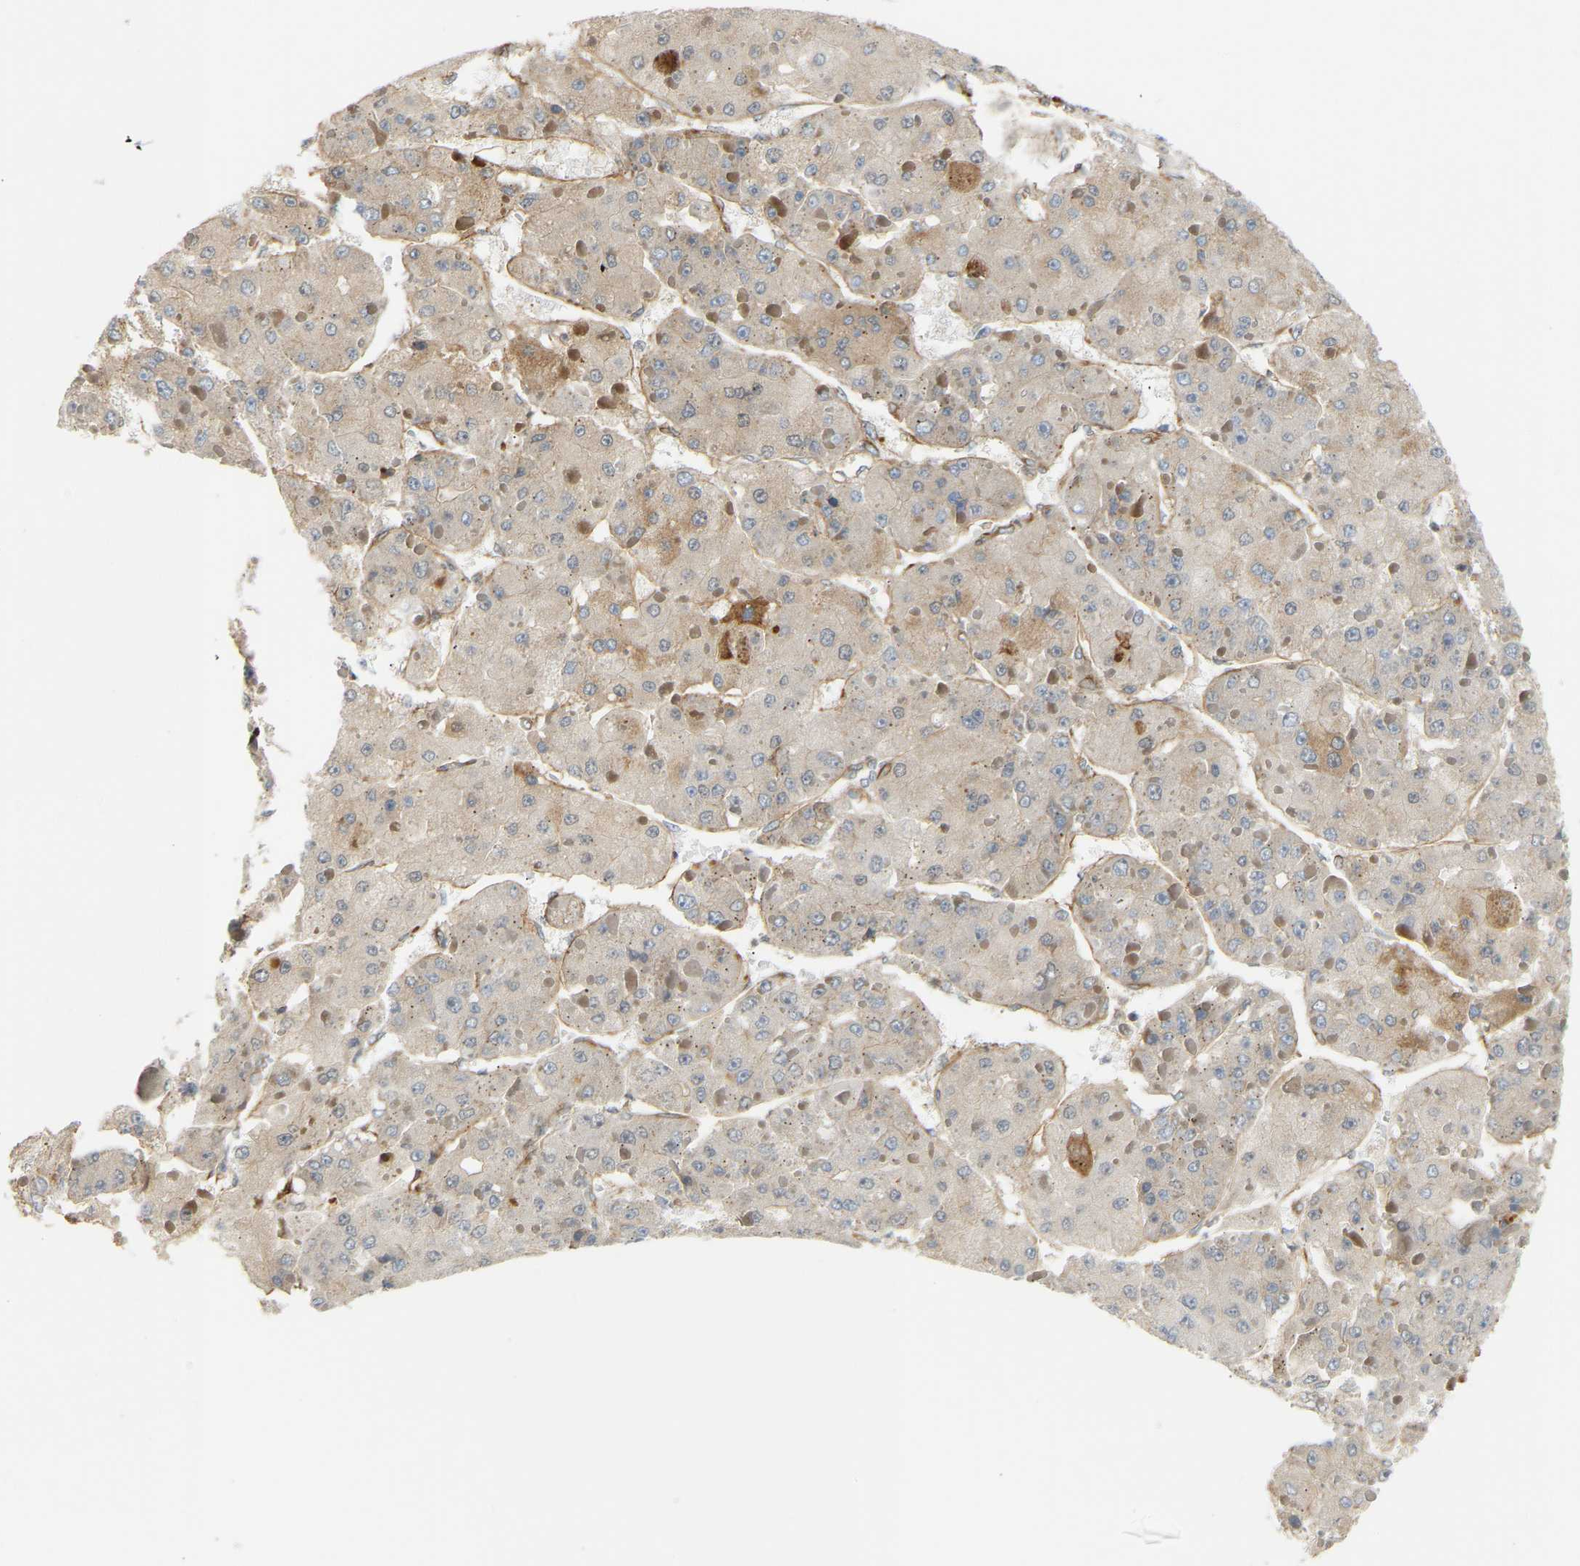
{"staining": {"intensity": "weak", "quantity": "<25%", "location": "cytoplasmic/membranous"}, "tissue": "liver cancer", "cell_type": "Tumor cells", "image_type": "cancer", "snomed": [{"axis": "morphology", "description": "Carcinoma, Hepatocellular, NOS"}, {"axis": "topography", "description": "Liver"}], "caption": "Tumor cells are negative for brown protein staining in hepatocellular carcinoma (liver).", "gene": "PLCG2", "patient": {"sex": "female", "age": 73}}